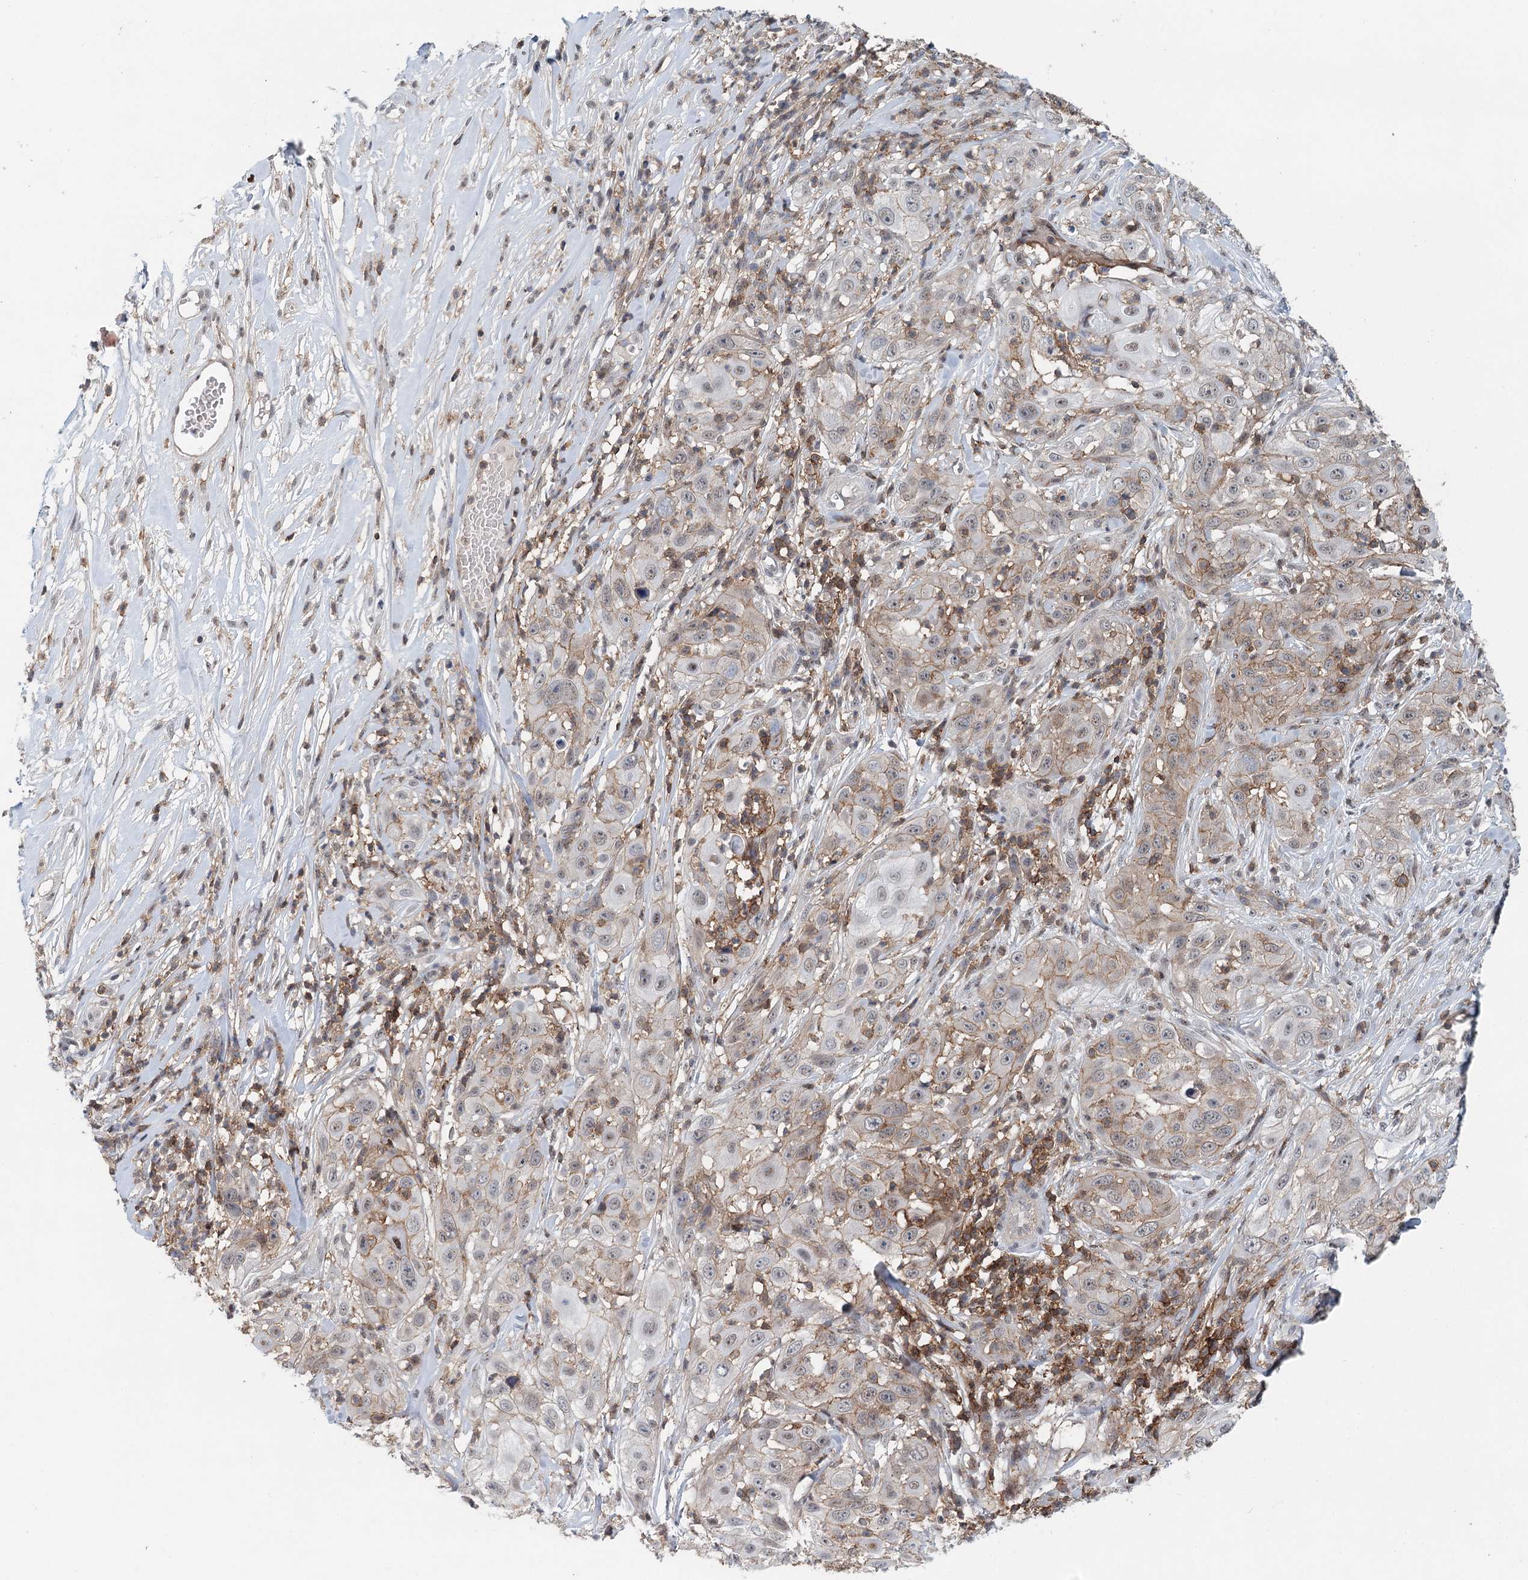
{"staining": {"intensity": "weak", "quantity": "<25%", "location": "cytoplasmic/membranous"}, "tissue": "skin cancer", "cell_type": "Tumor cells", "image_type": "cancer", "snomed": [{"axis": "morphology", "description": "Squamous cell carcinoma, NOS"}, {"axis": "topography", "description": "Skin"}], "caption": "IHC image of squamous cell carcinoma (skin) stained for a protein (brown), which exhibits no expression in tumor cells.", "gene": "CDC42SE2", "patient": {"sex": "female", "age": 44}}